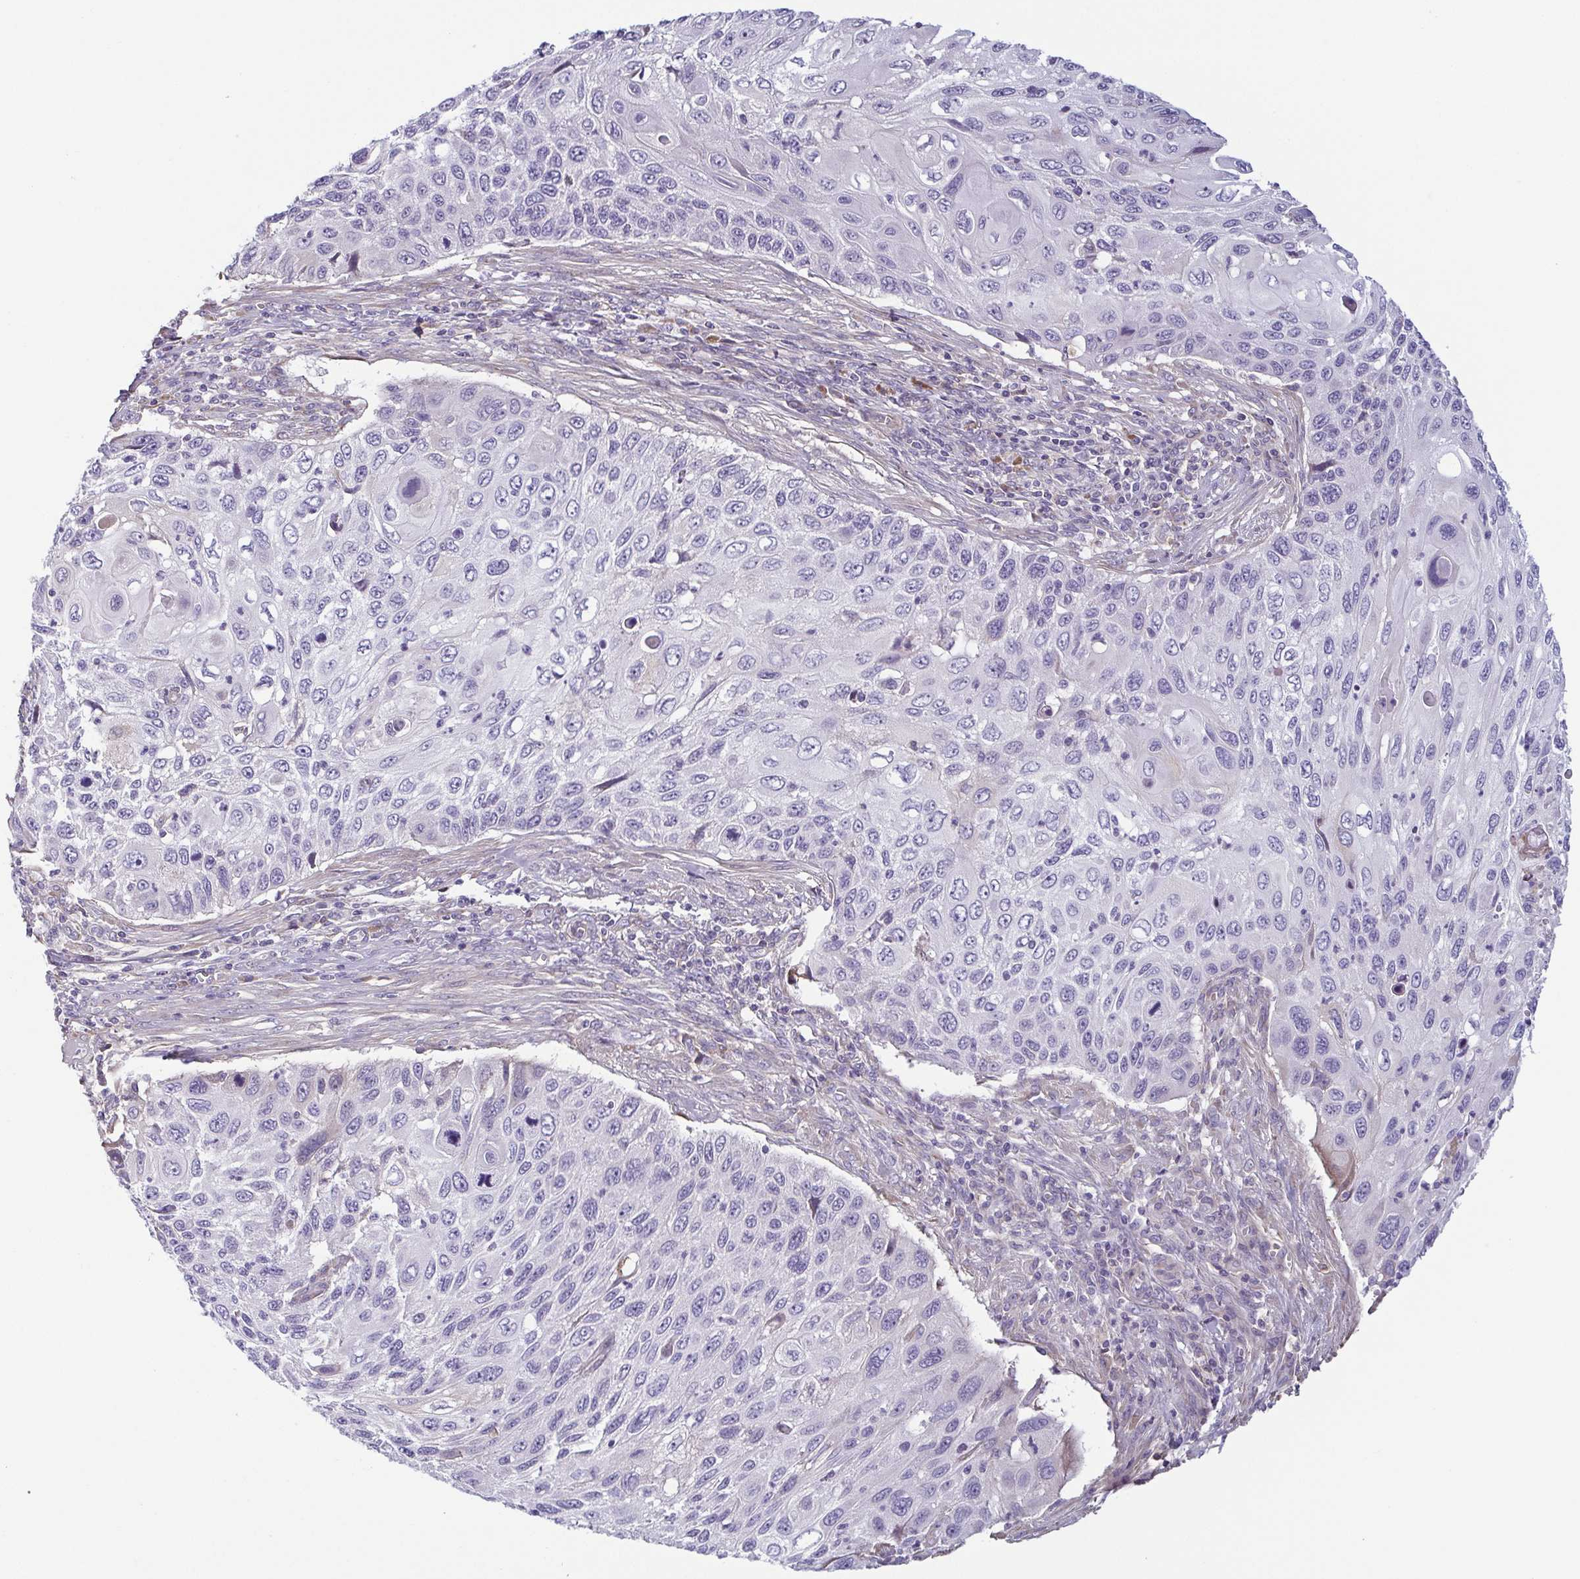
{"staining": {"intensity": "negative", "quantity": "none", "location": "none"}, "tissue": "cervical cancer", "cell_type": "Tumor cells", "image_type": "cancer", "snomed": [{"axis": "morphology", "description": "Squamous cell carcinoma, NOS"}, {"axis": "topography", "description": "Cervix"}], "caption": "Tumor cells are negative for brown protein staining in cervical cancer.", "gene": "ECM1", "patient": {"sex": "female", "age": 70}}